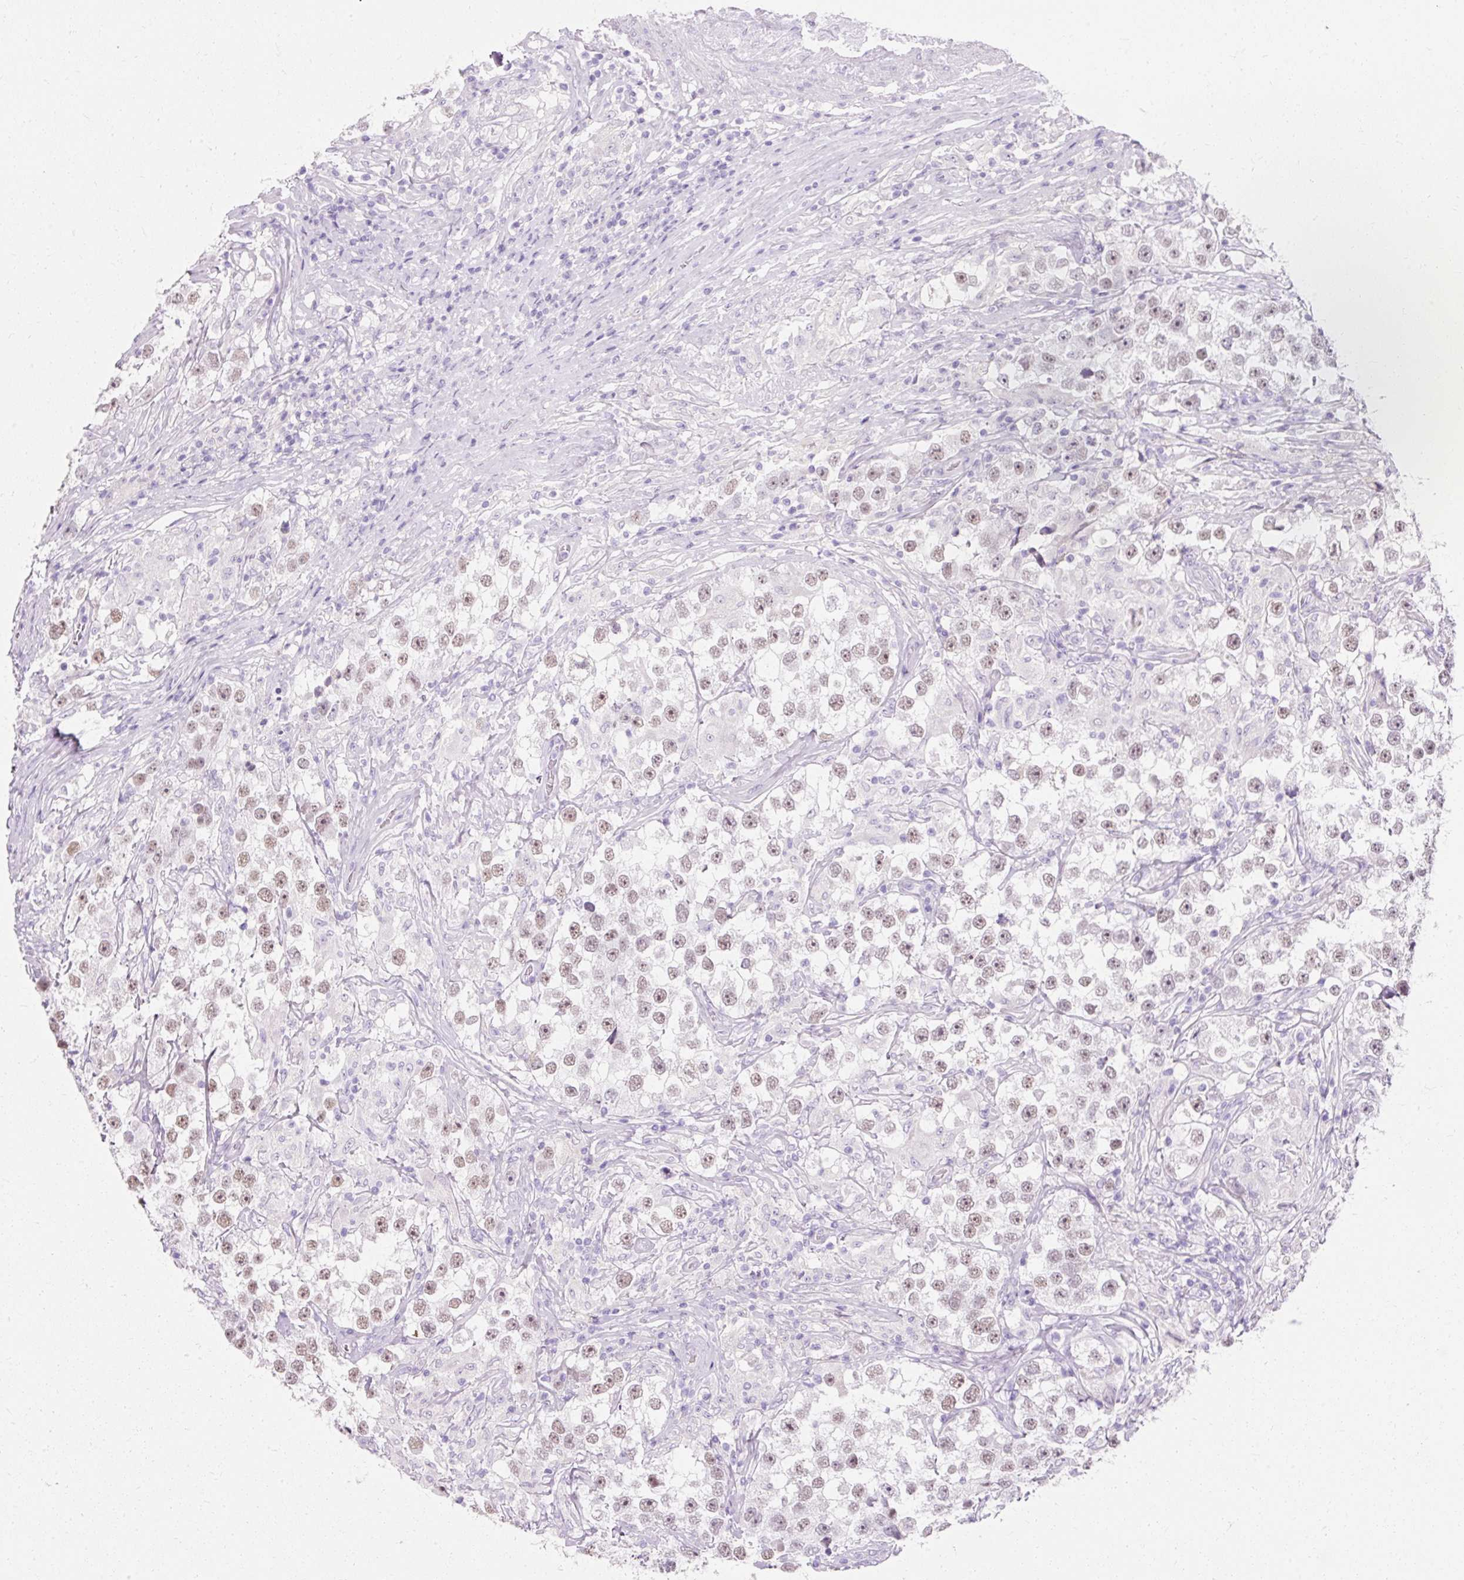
{"staining": {"intensity": "weak", "quantity": ">75%", "location": "nuclear"}, "tissue": "testis cancer", "cell_type": "Tumor cells", "image_type": "cancer", "snomed": [{"axis": "morphology", "description": "Seminoma, NOS"}, {"axis": "topography", "description": "Testis"}], "caption": "Human testis cancer stained for a protein (brown) shows weak nuclear positive staining in approximately >75% of tumor cells.", "gene": "TMEM213", "patient": {"sex": "male", "age": 46}}